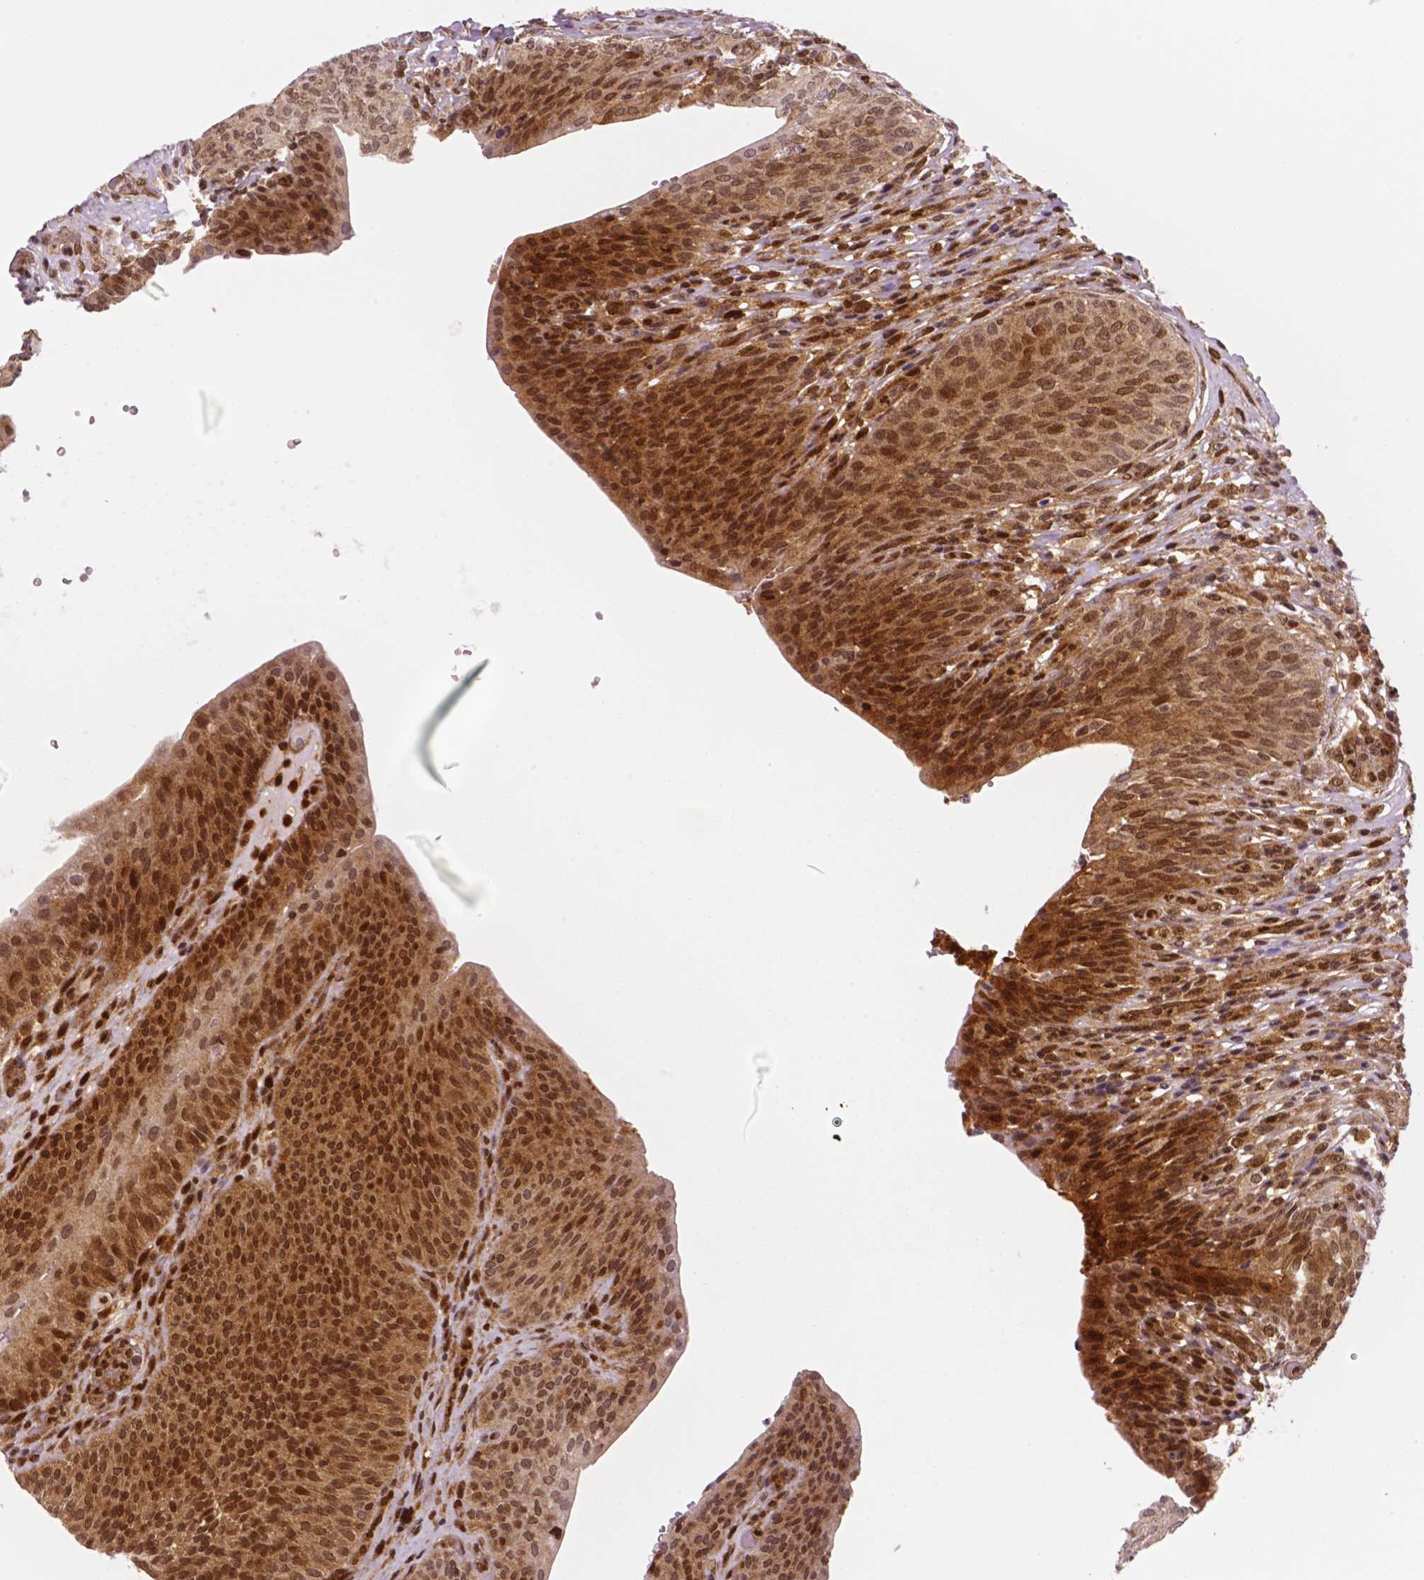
{"staining": {"intensity": "moderate", "quantity": ">75%", "location": "cytoplasmic/membranous,nuclear"}, "tissue": "urinary bladder", "cell_type": "Urothelial cells", "image_type": "normal", "snomed": [{"axis": "morphology", "description": "Normal tissue, NOS"}, {"axis": "topography", "description": "Urinary bladder"}, {"axis": "topography", "description": "Peripheral nerve tissue"}], "caption": "Urinary bladder stained with DAB immunohistochemistry demonstrates medium levels of moderate cytoplasmic/membranous,nuclear positivity in approximately >75% of urothelial cells.", "gene": "STAT3", "patient": {"sex": "male", "age": 66}}